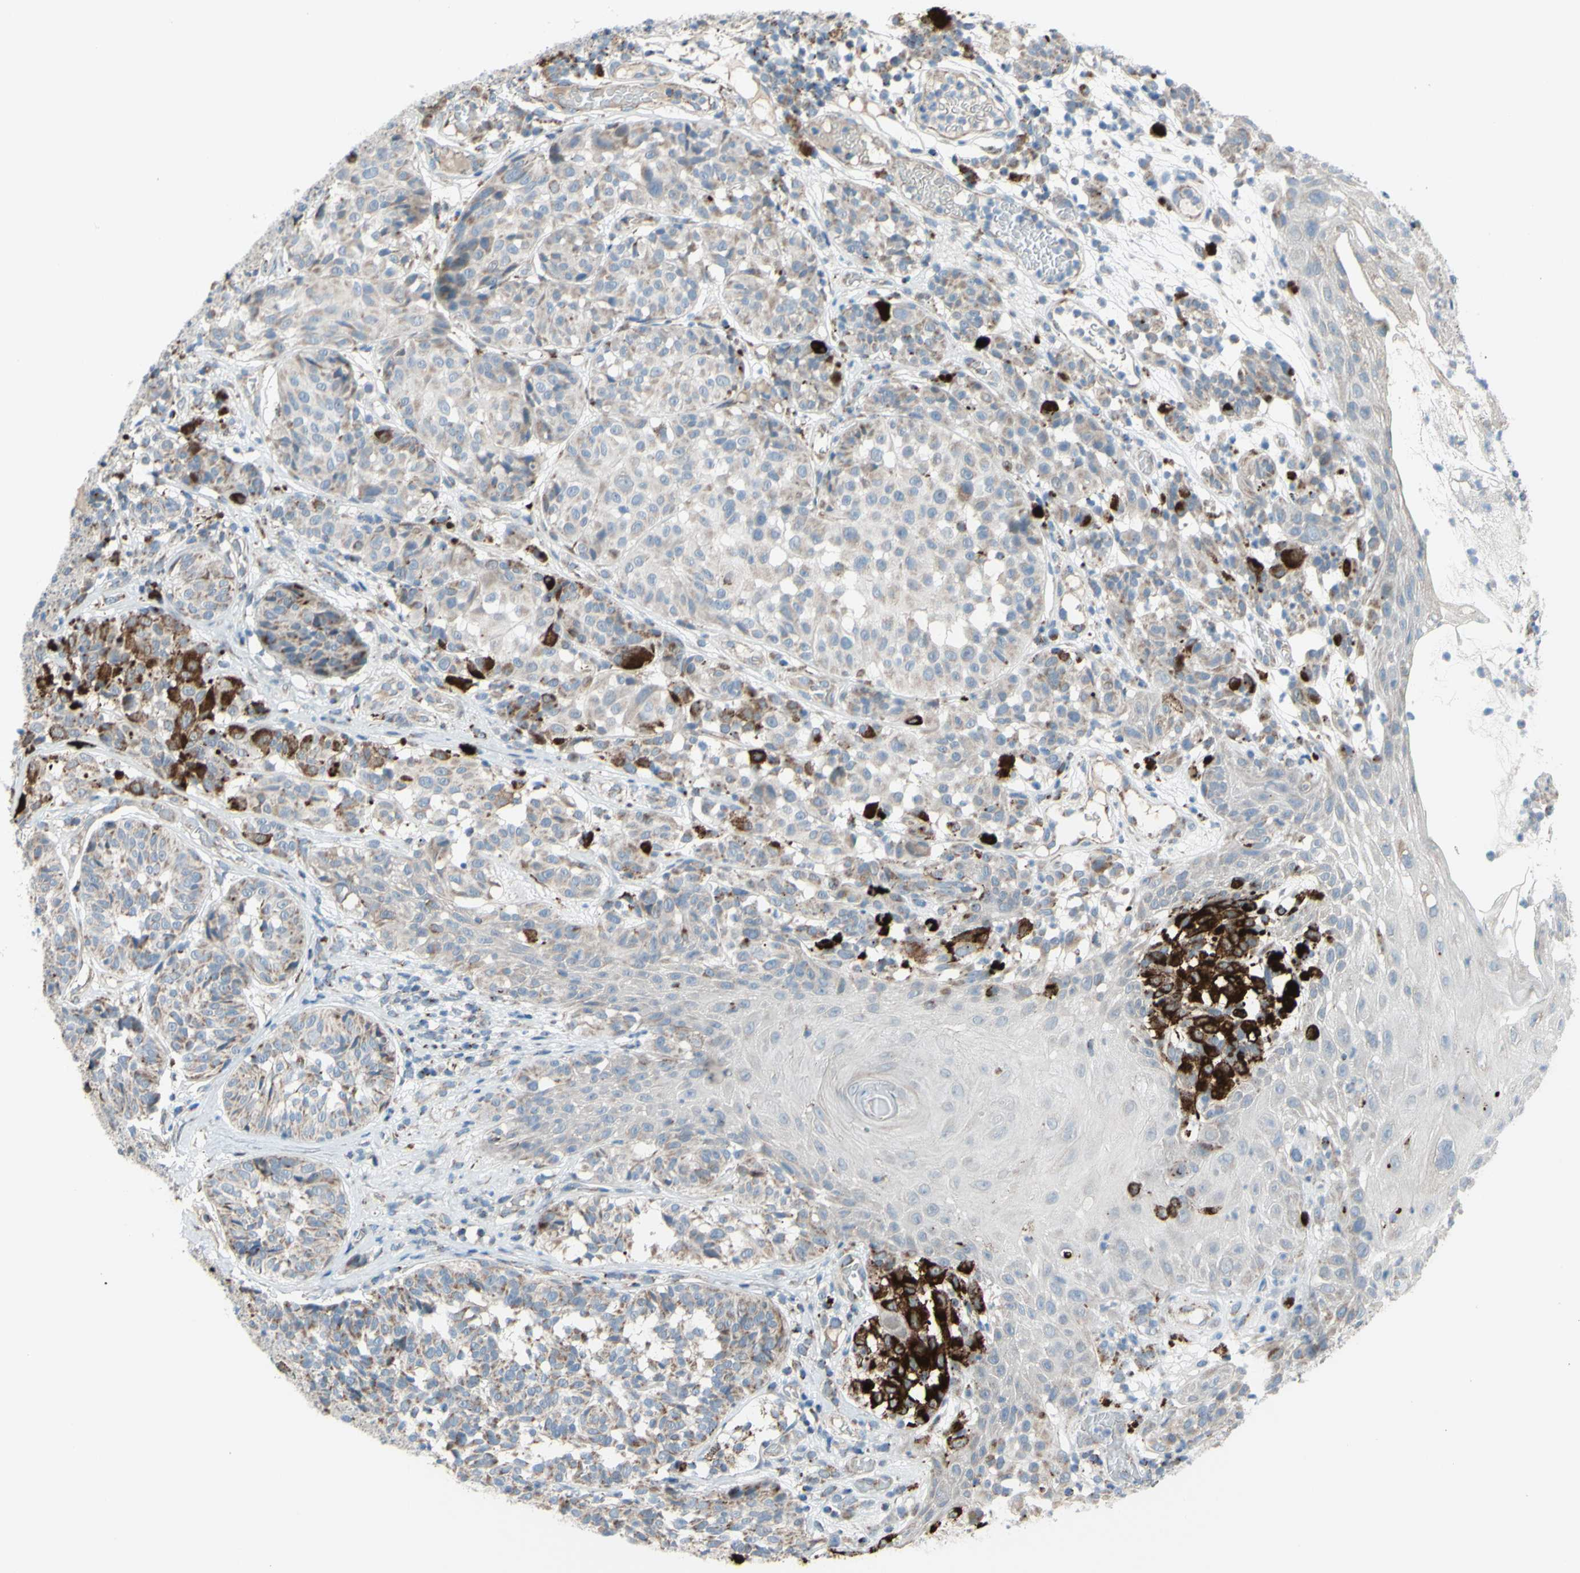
{"staining": {"intensity": "weak", "quantity": "25%-75%", "location": "cytoplasmic/membranous"}, "tissue": "melanoma", "cell_type": "Tumor cells", "image_type": "cancer", "snomed": [{"axis": "morphology", "description": "Malignant melanoma, NOS"}, {"axis": "topography", "description": "Skin"}], "caption": "Malignant melanoma tissue displays weak cytoplasmic/membranous positivity in approximately 25%-75% of tumor cells (Brightfield microscopy of DAB IHC at high magnification).", "gene": "GLT8D1", "patient": {"sex": "female", "age": 46}}